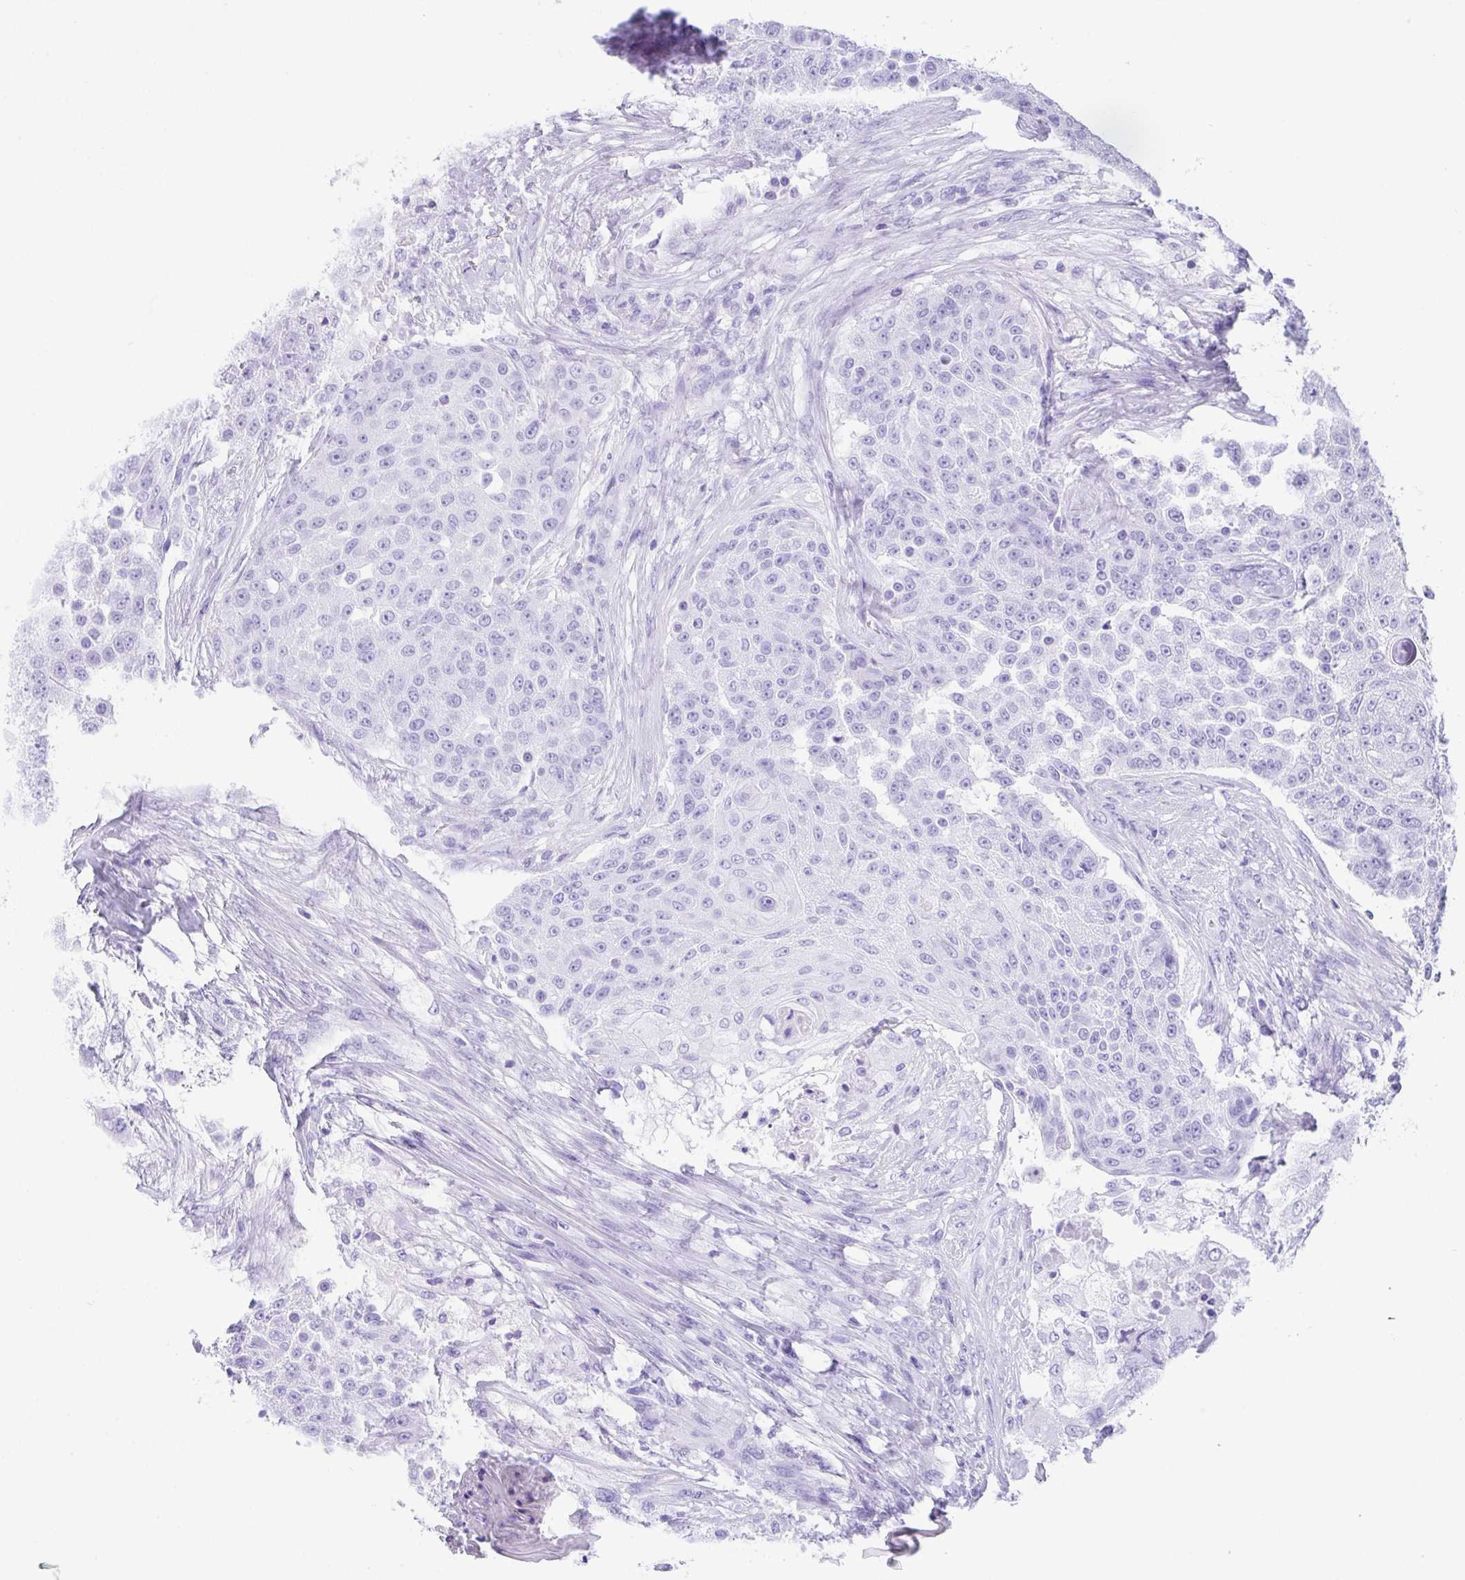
{"staining": {"intensity": "negative", "quantity": "none", "location": "none"}, "tissue": "urothelial cancer", "cell_type": "Tumor cells", "image_type": "cancer", "snomed": [{"axis": "morphology", "description": "Urothelial carcinoma, High grade"}, {"axis": "topography", "description": "Urinary bladder"}], "caption": "Immunohistochemical staining of urothelial carcinoma (high-grade) exhibits no significant staining in tumor cells.", "gene": "CPA1", "patient": {"sex": "female", "age": 63}}